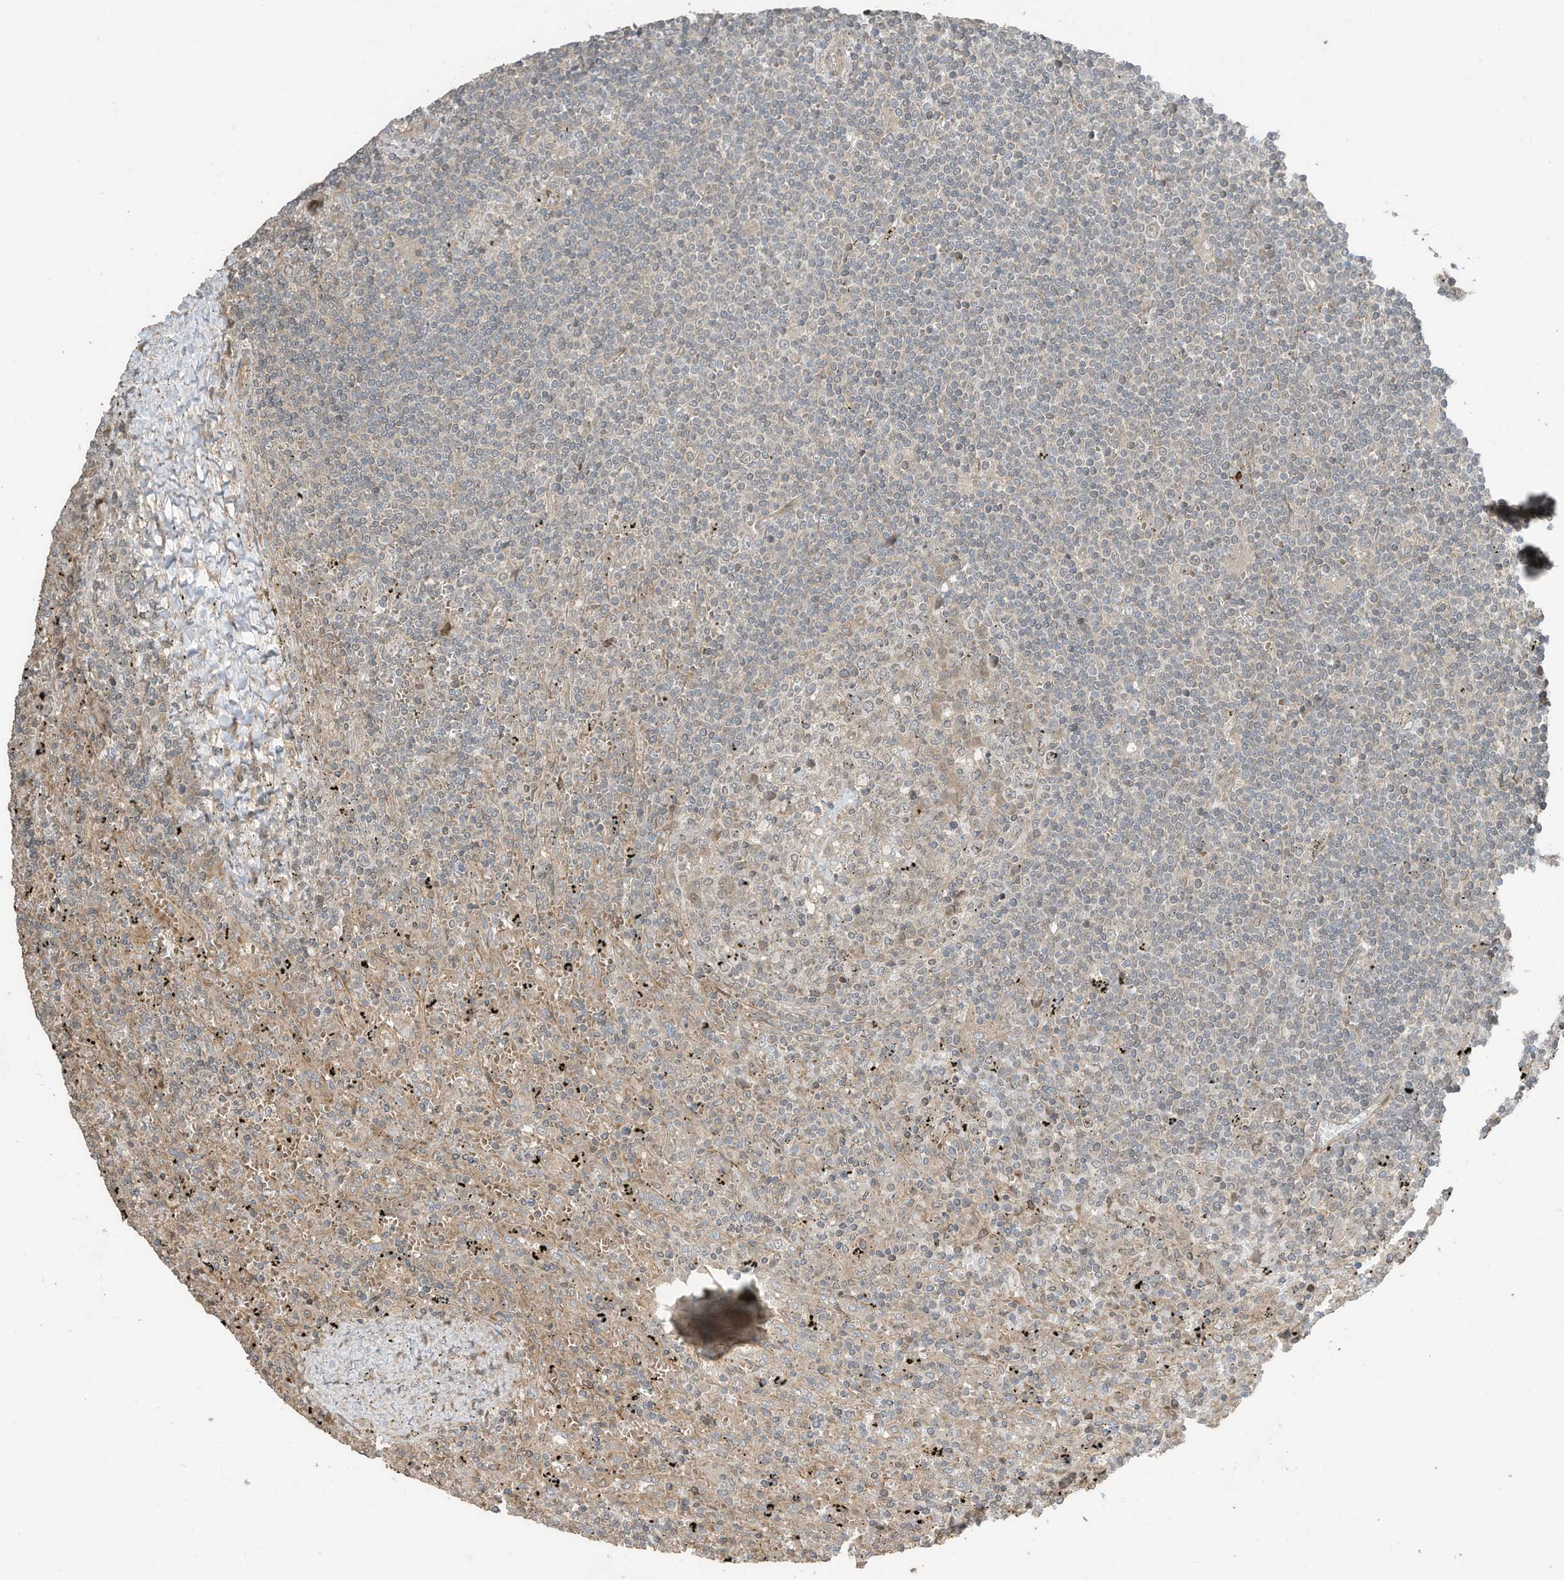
{"staining": {"intensity": "weak", "quantity": "<25%", "location": "cytoplasmic/membranous"}, "tissue": "lymphoma", "cell_type": "Tumor cells", "image_type": "cancer", "snomed": [{"axis": "morphology", "description": "Malignant lymphoma, non-Hodgkin's type, Low grade"}, {"axis": "topography", "description": "Spleen"}], "caption": "This is a histopathology image of immunohistochemistry staining of lymphoma, which shows no expression in tumor cells. (Immunohistochemistry (ihc), brightfield microscopy, high magnification).", "gene": "ZNF653", "patient": {"sex": "male", "age": 76}}